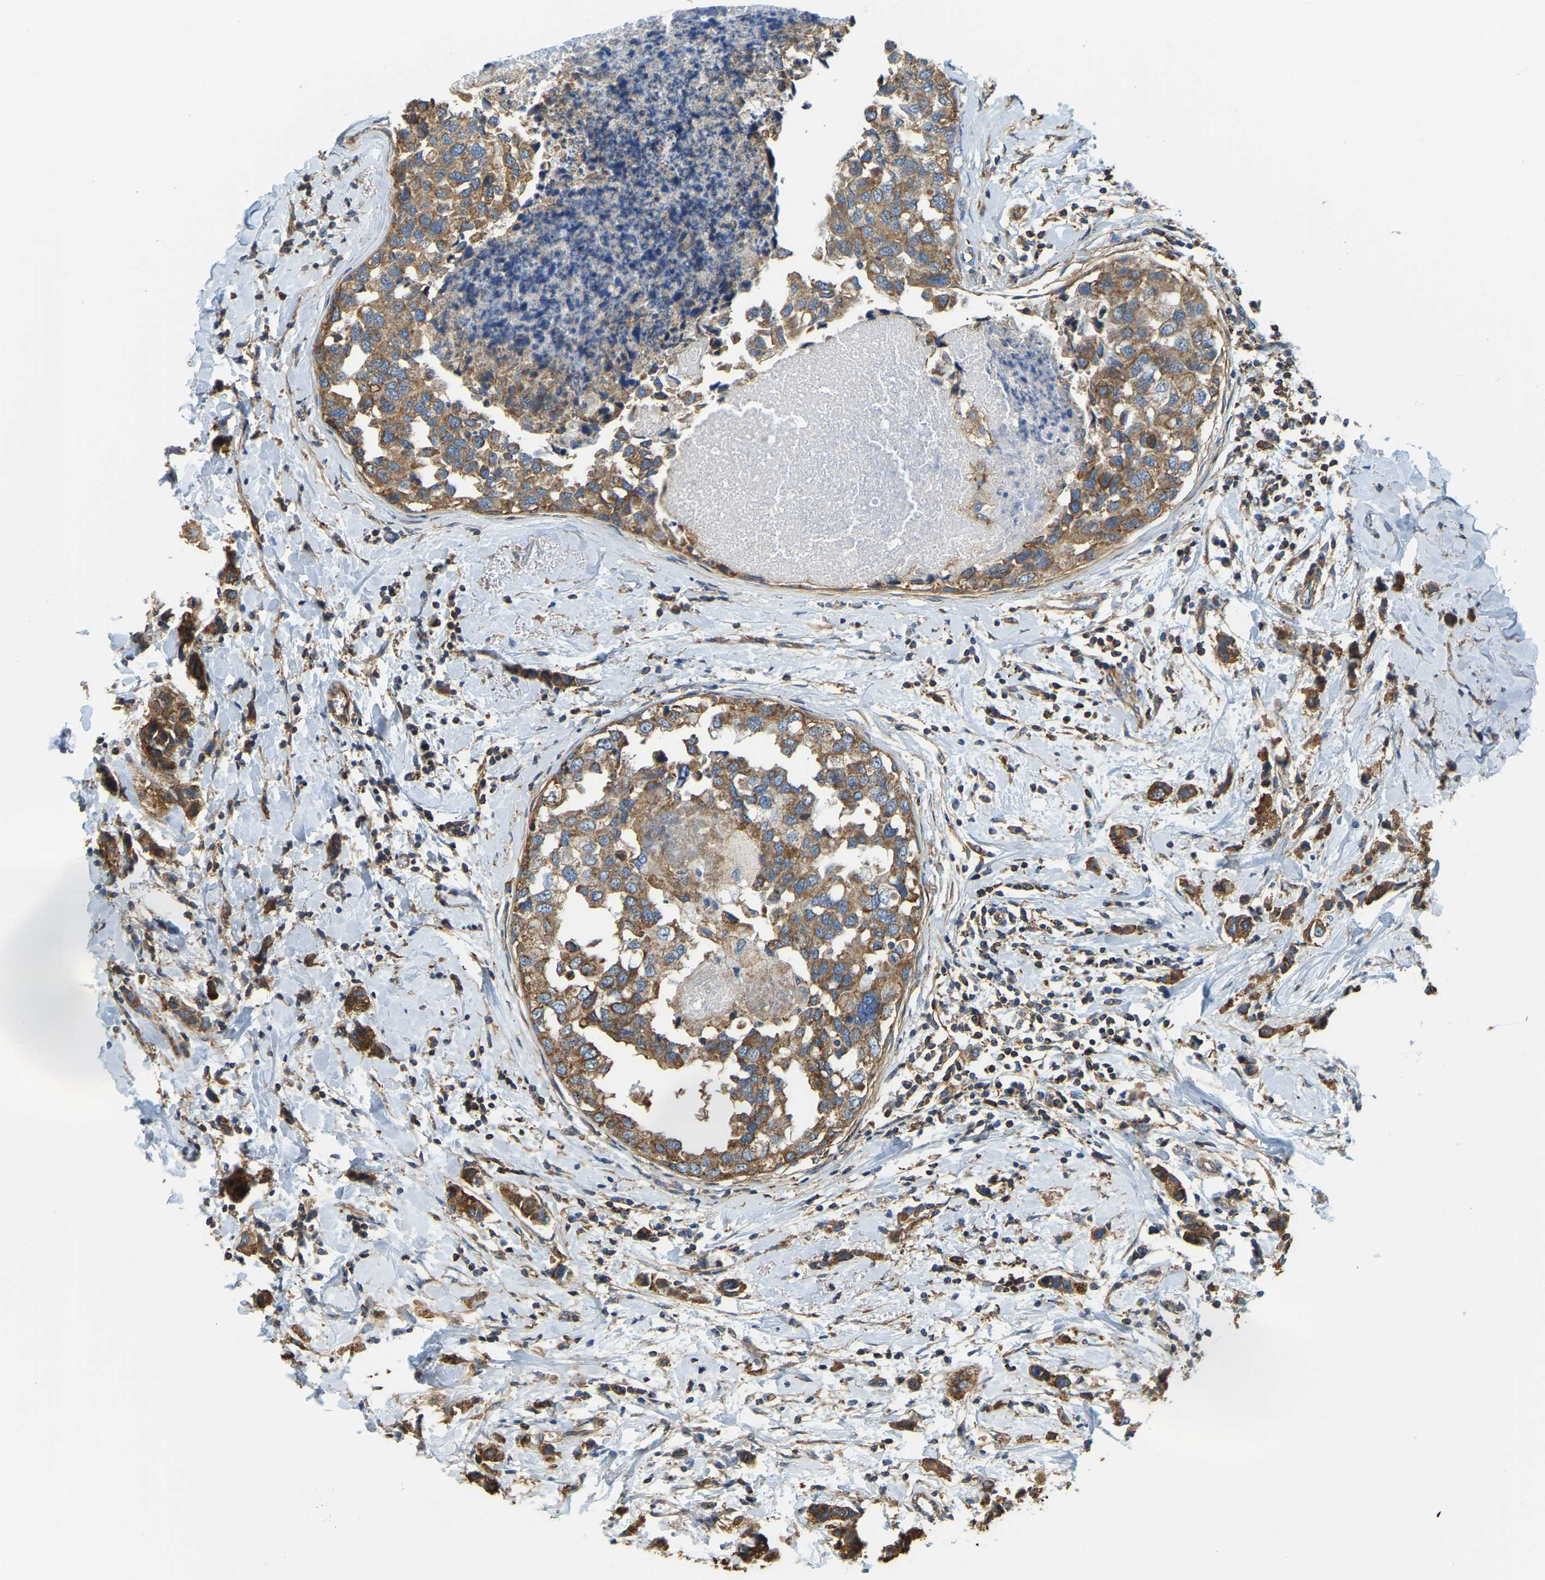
{"staining": {"intensity": "strong", "quantity": ">75%", "location": "cytoplasmic/membranous"}, "tissue": "breast cancer", "cell_type": "Tumor cells", "image_type": "cancer", "snomed": [{"axis": "morphology", "description": "Normal tissue, NOS"}, {"axis": "morphology", "description": "Duct carcinoma"}, {"axis": "topography", "description": "Breast"}], "caption": "This micrograph shows IHC staining of breast invasive ductal carcinoma, with high strong cytoplasmic/membranous expression in approximately >75% of tumor cells.", "gene": "AHNAK", "patient": {"sex": "female", "age": 50}}